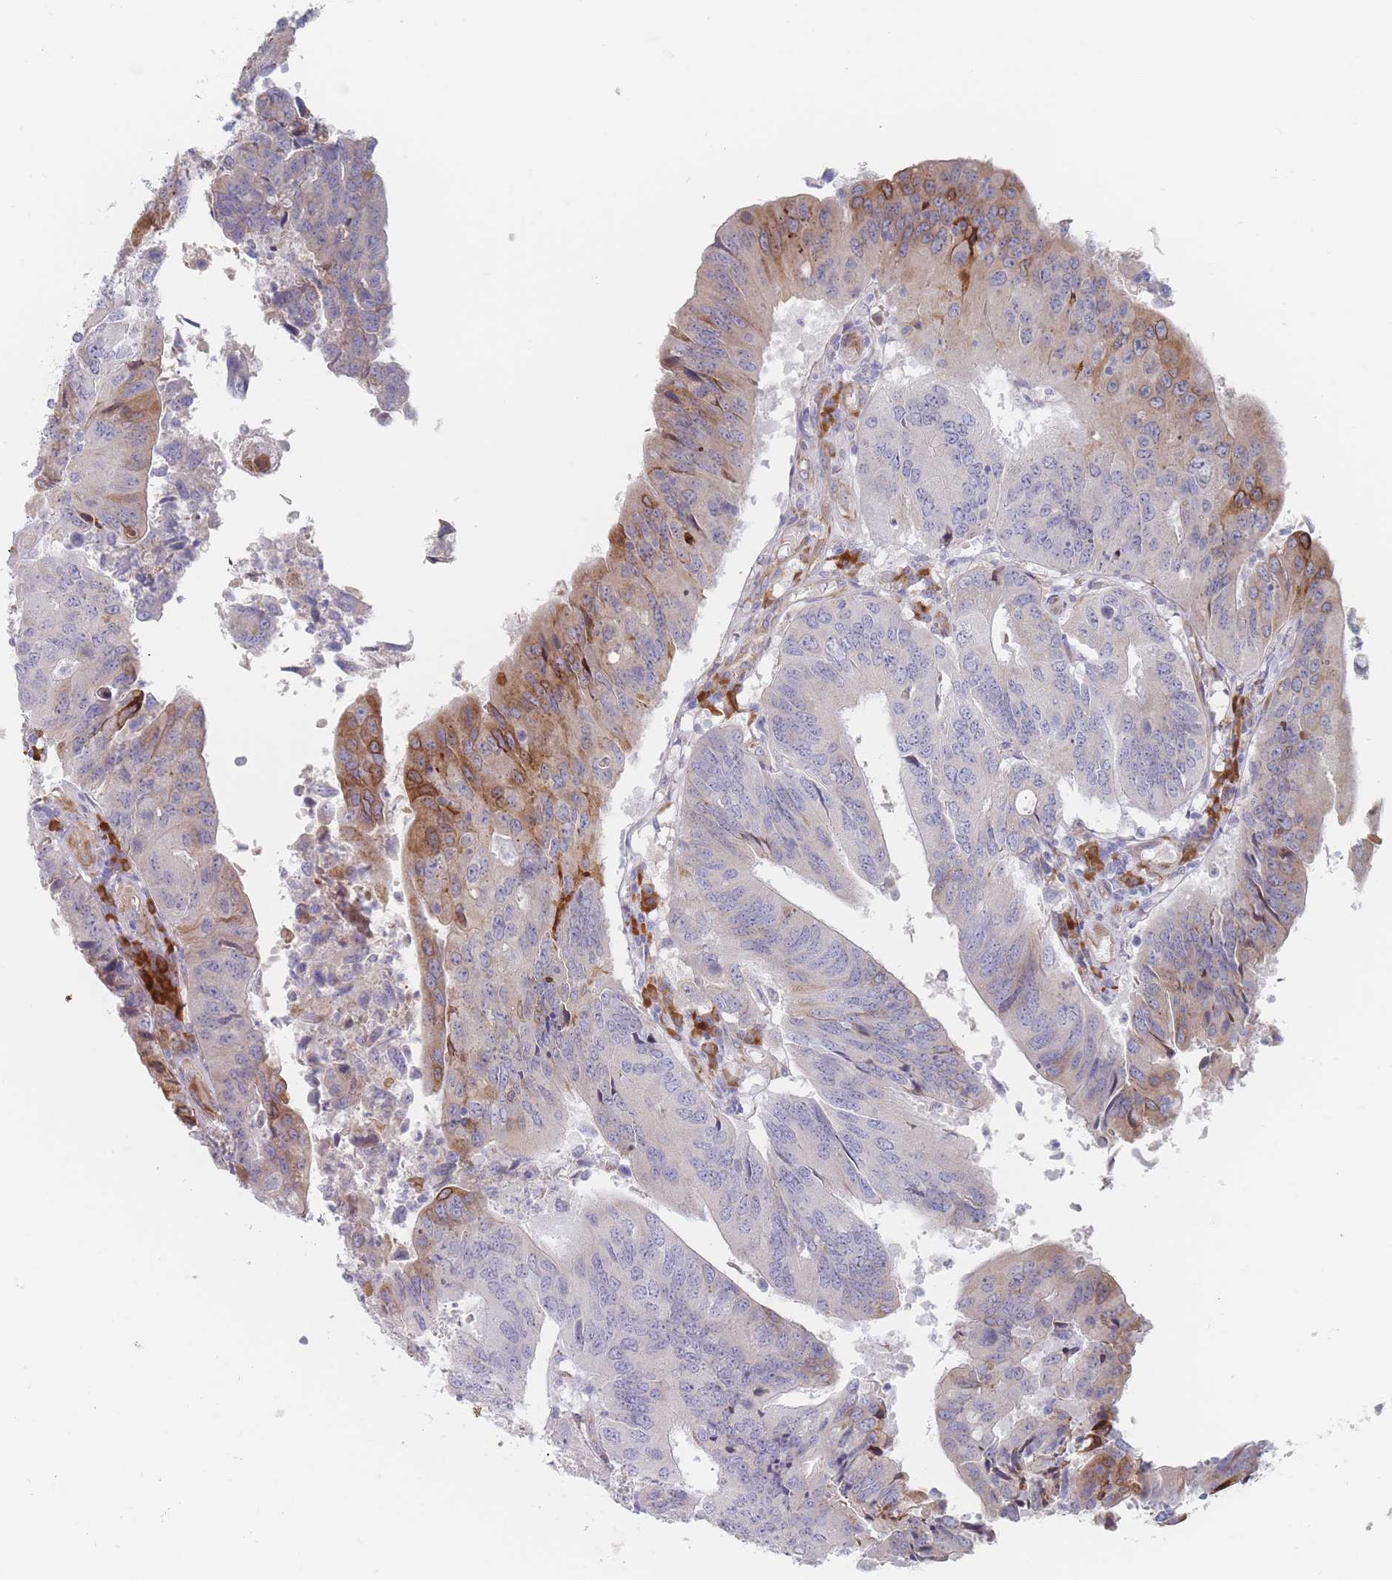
{"staining": {"intensity": "moderate", "quantity": "<25%", "location": "cytoplasmic/membranous"}, "tissue": "colorectal cancer", "cell_type": "Tumor cells", "image_type": "cancer", "snomed": [{"axis": "morphology", "description": "Adenocarcinoma, NOS"}, {"axis": "topography", "description": "Colon"}], "caption": "A photomicrograph of human colorectal cancer (adenocarcinoma) stained for a protein exhibits moderate cytoplasmic/membranous brown staining in tumor cells.", "gene": "ERBIN", "patient": {"sex": "female", "age": 67}}